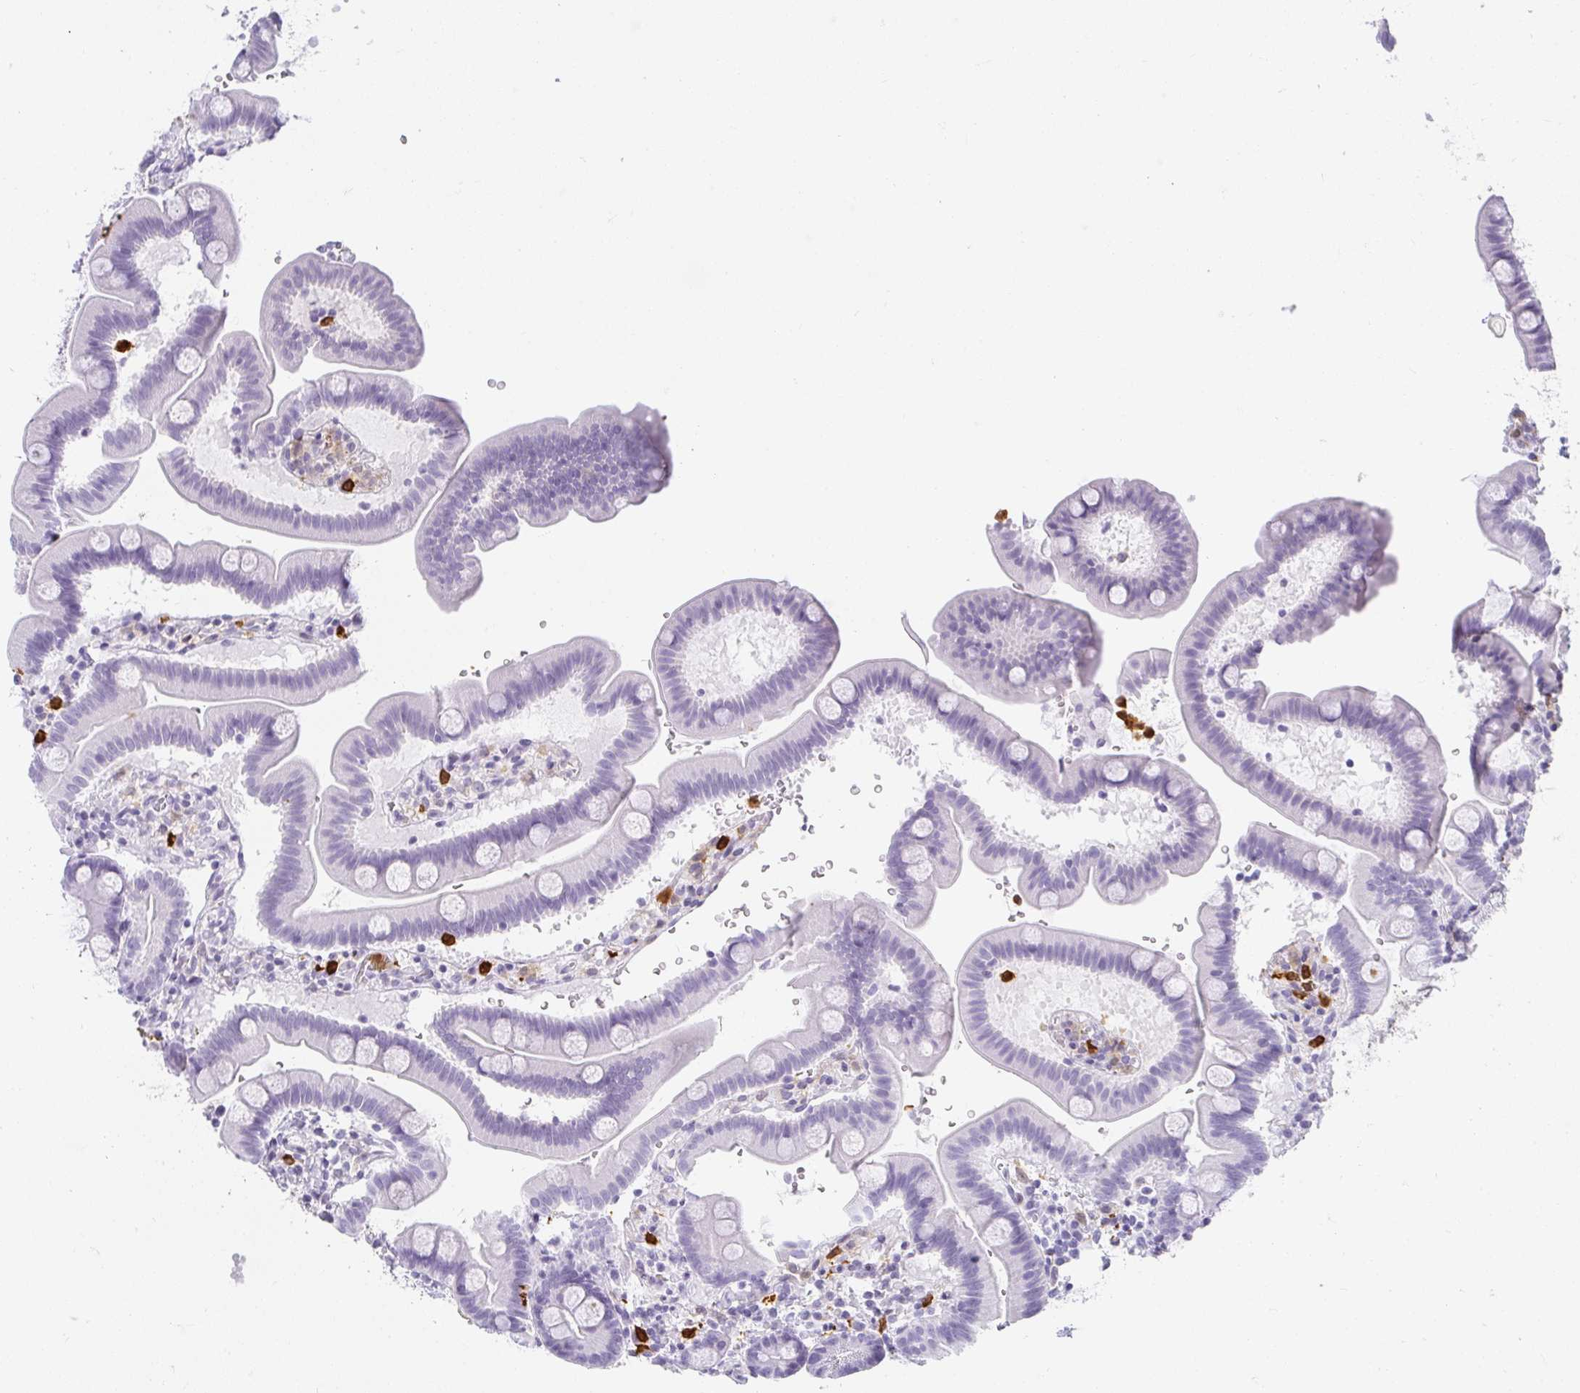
{"staining": {"intensity": "negative", "quantity": "none", "location": "none"}, "tissue": "duodenum", "cell_type": "Glandular cells", "image_type": "normal", "snomed": [{"axis": "morphology", "description": "Normal tissue, NOS"}, {"axis": "topography", "description": "Duodenum"}], "caption": "This is a micrograph of immunohistochemistry staining of unremarkable duodenum, which shows no expression in glandular cells. (DAB (3,3'-diaminobenzidine) IHC with hematoxylin counter stain).", "gene": "HK3", "patient": {"sex": "male", "age": 59}}